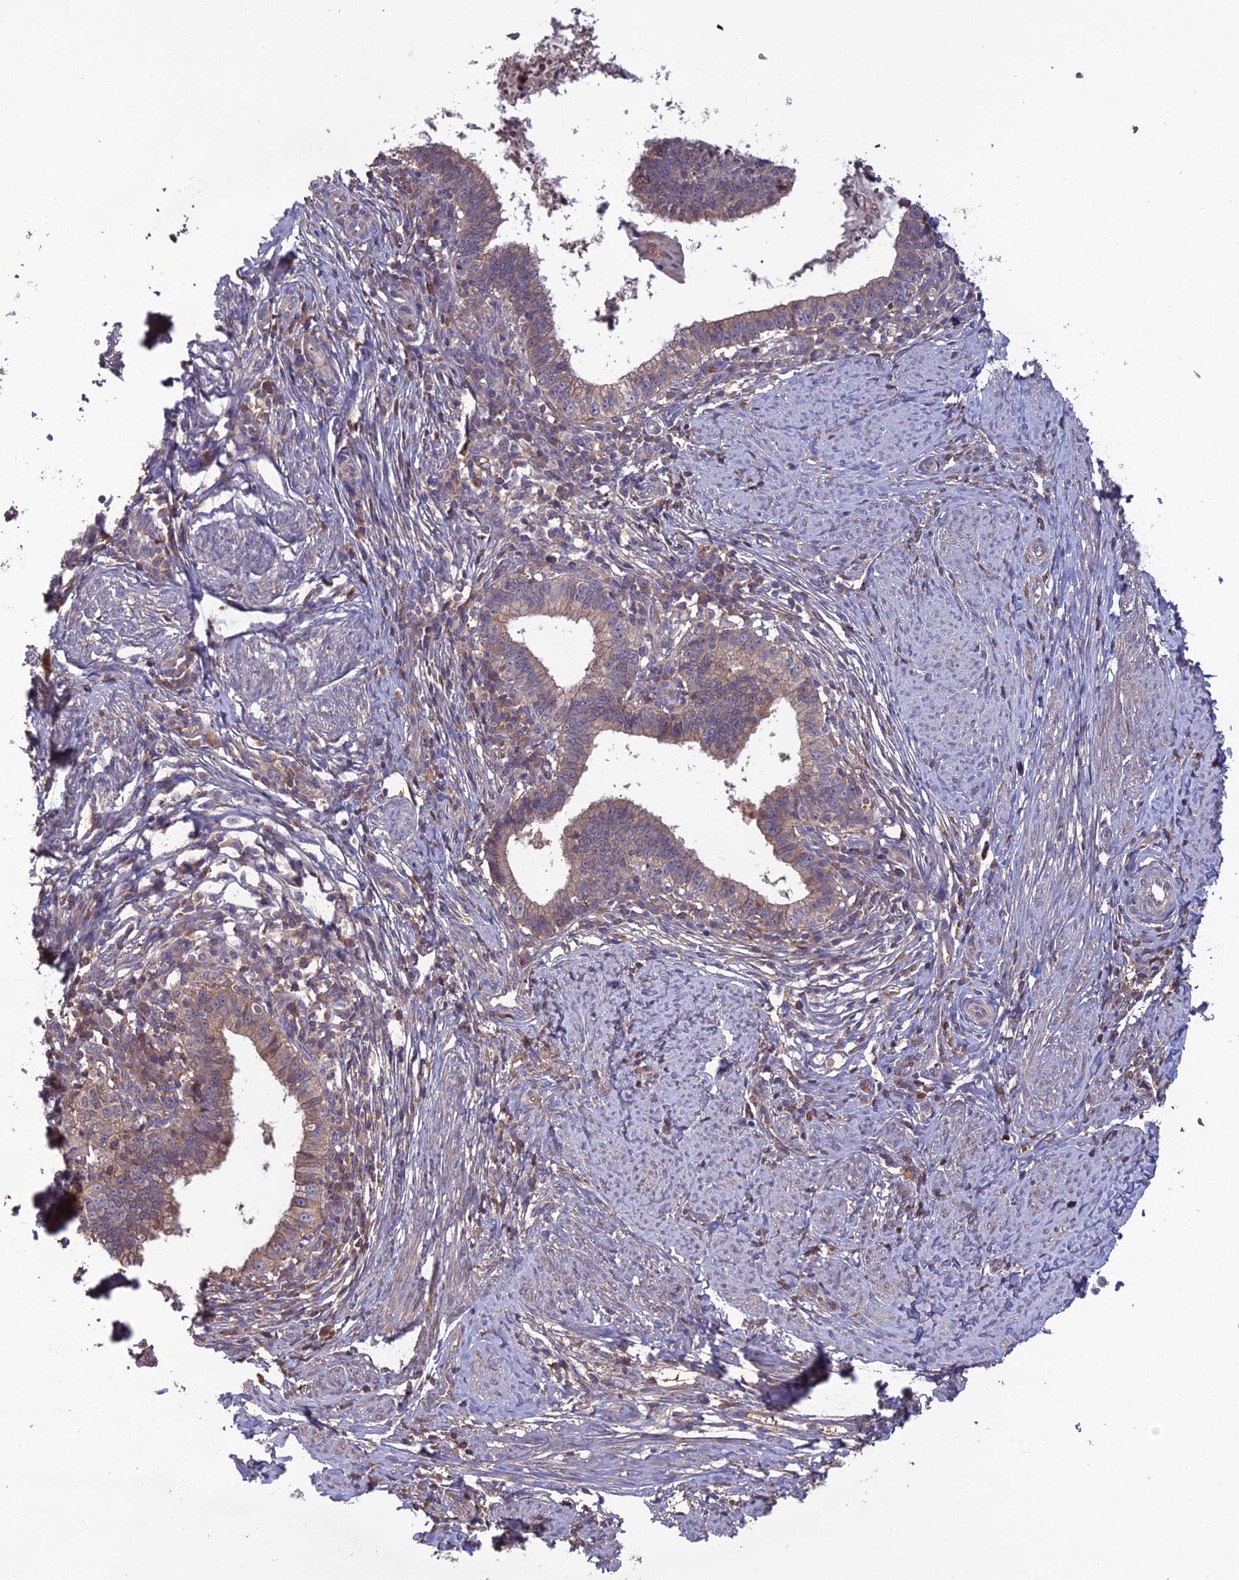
{"staining": {"intensity": "weak", "quantity": "25%-75%", "location": "cytoplasmic/membranous"}, "tissue": "cervical cancer", "cell_type": "Tumor cells", "image_type": "cancer", "snomed": [{"axis": "morphology", "description": "Adenocarcinoma, NOS"}, {"axis": "topography", "description": "Cervix"}], "caption": "IHC of human adenocarcinoma (cervical) shows low levels of weak cytoplasmic/membranous staining in approximately 25%-75% of tumor cells.", "gene": "GALR2", "patient": {"sex": "female", "age": 36}}